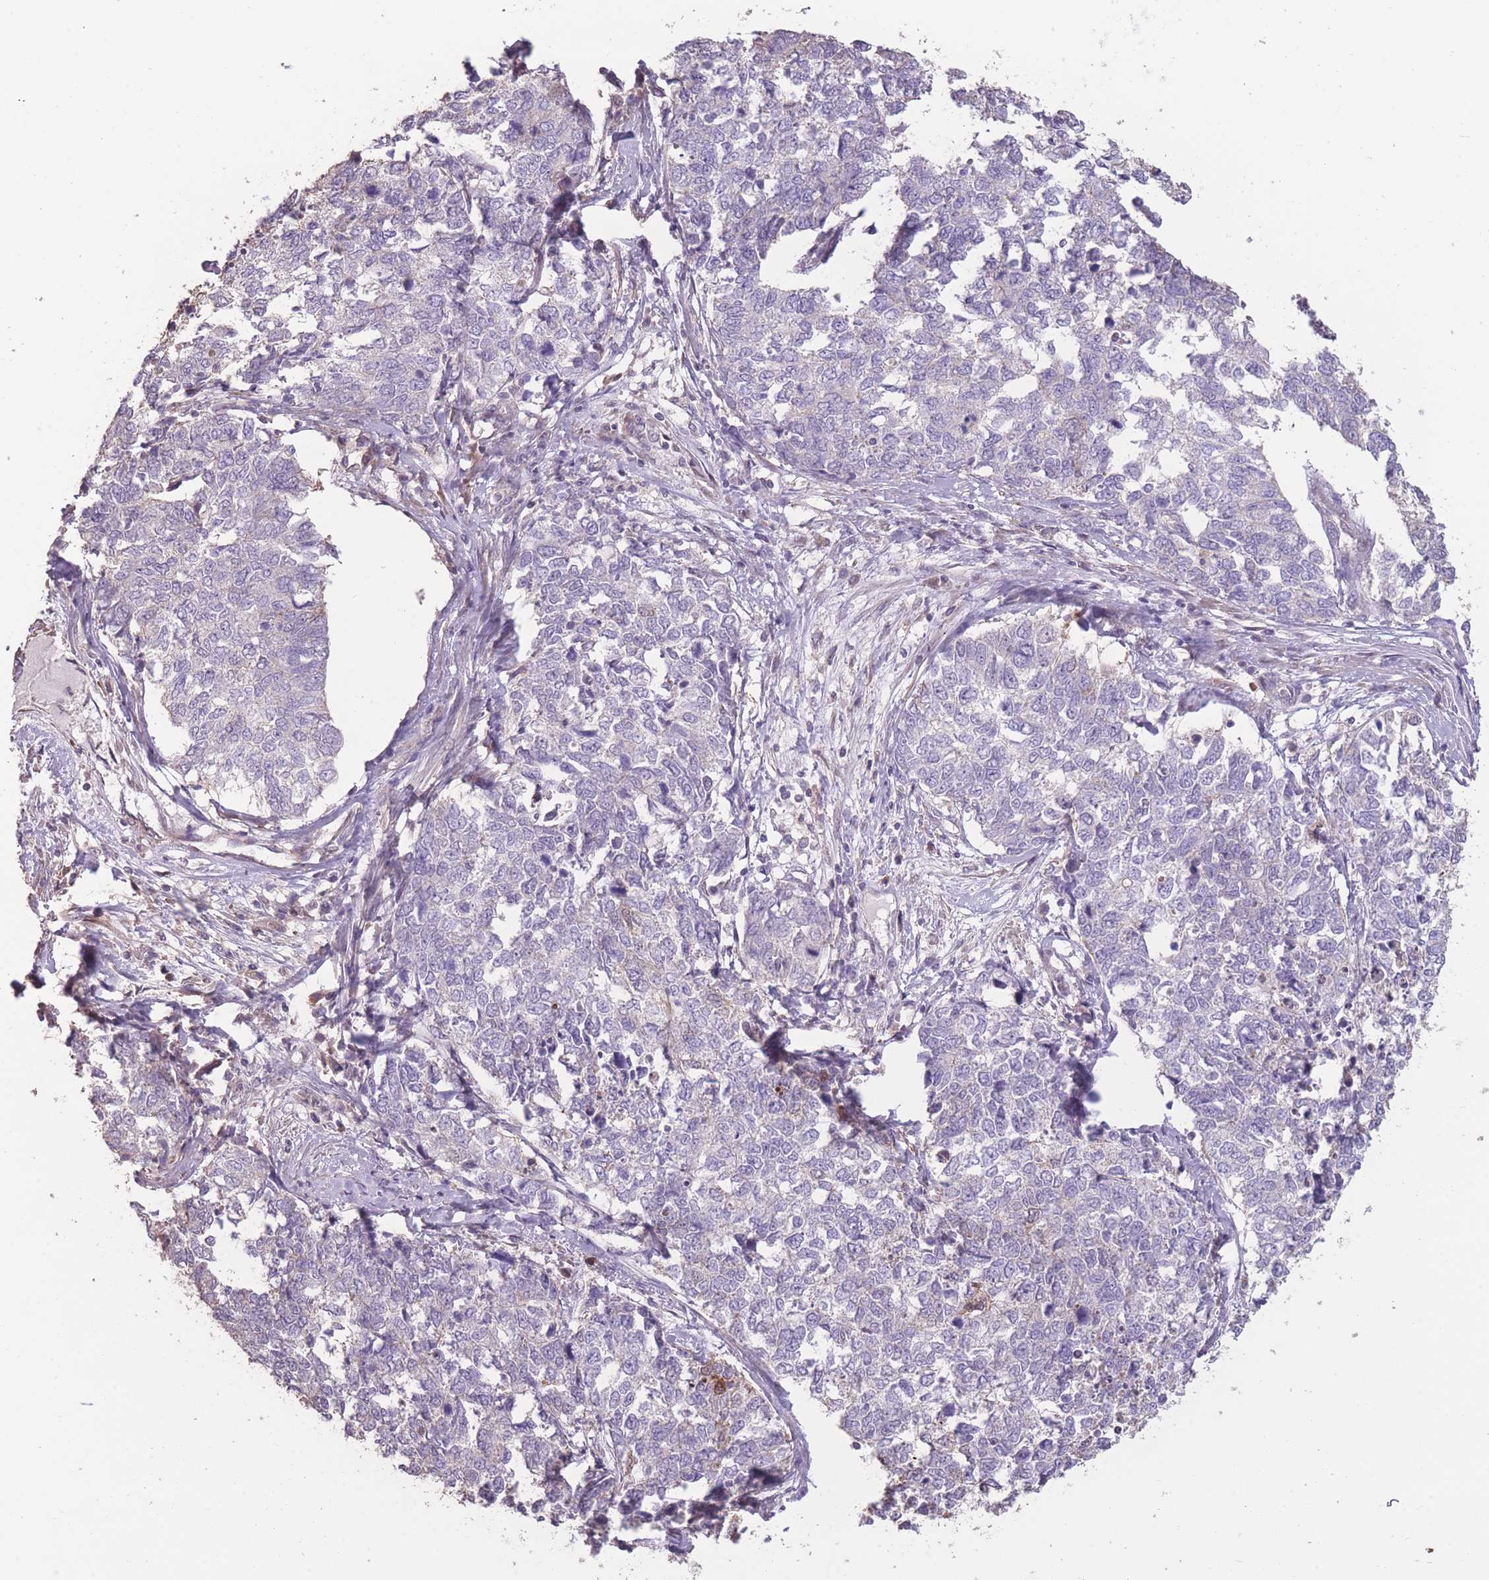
{"staining": {"intensity": "negative", "quantity": "none", "location": "none"}, "tissue": "cervical cancer", "cell_type": "Tumor cells", "image_type": "cancer", "snomed": [{"axis": "morphology", "description": "Squamous cell carcinoma, NOS"}, {"axis": "topography", "description": "Cervix"}], "caption": "An IHC photomicrograph of cervical squamous cell carcinoma is shown. There is no staining in tumor cells of cervical squamous cell carcinoma.", "gene": "RSPH10B", "patient": {"sex": "female", "age": 63}}